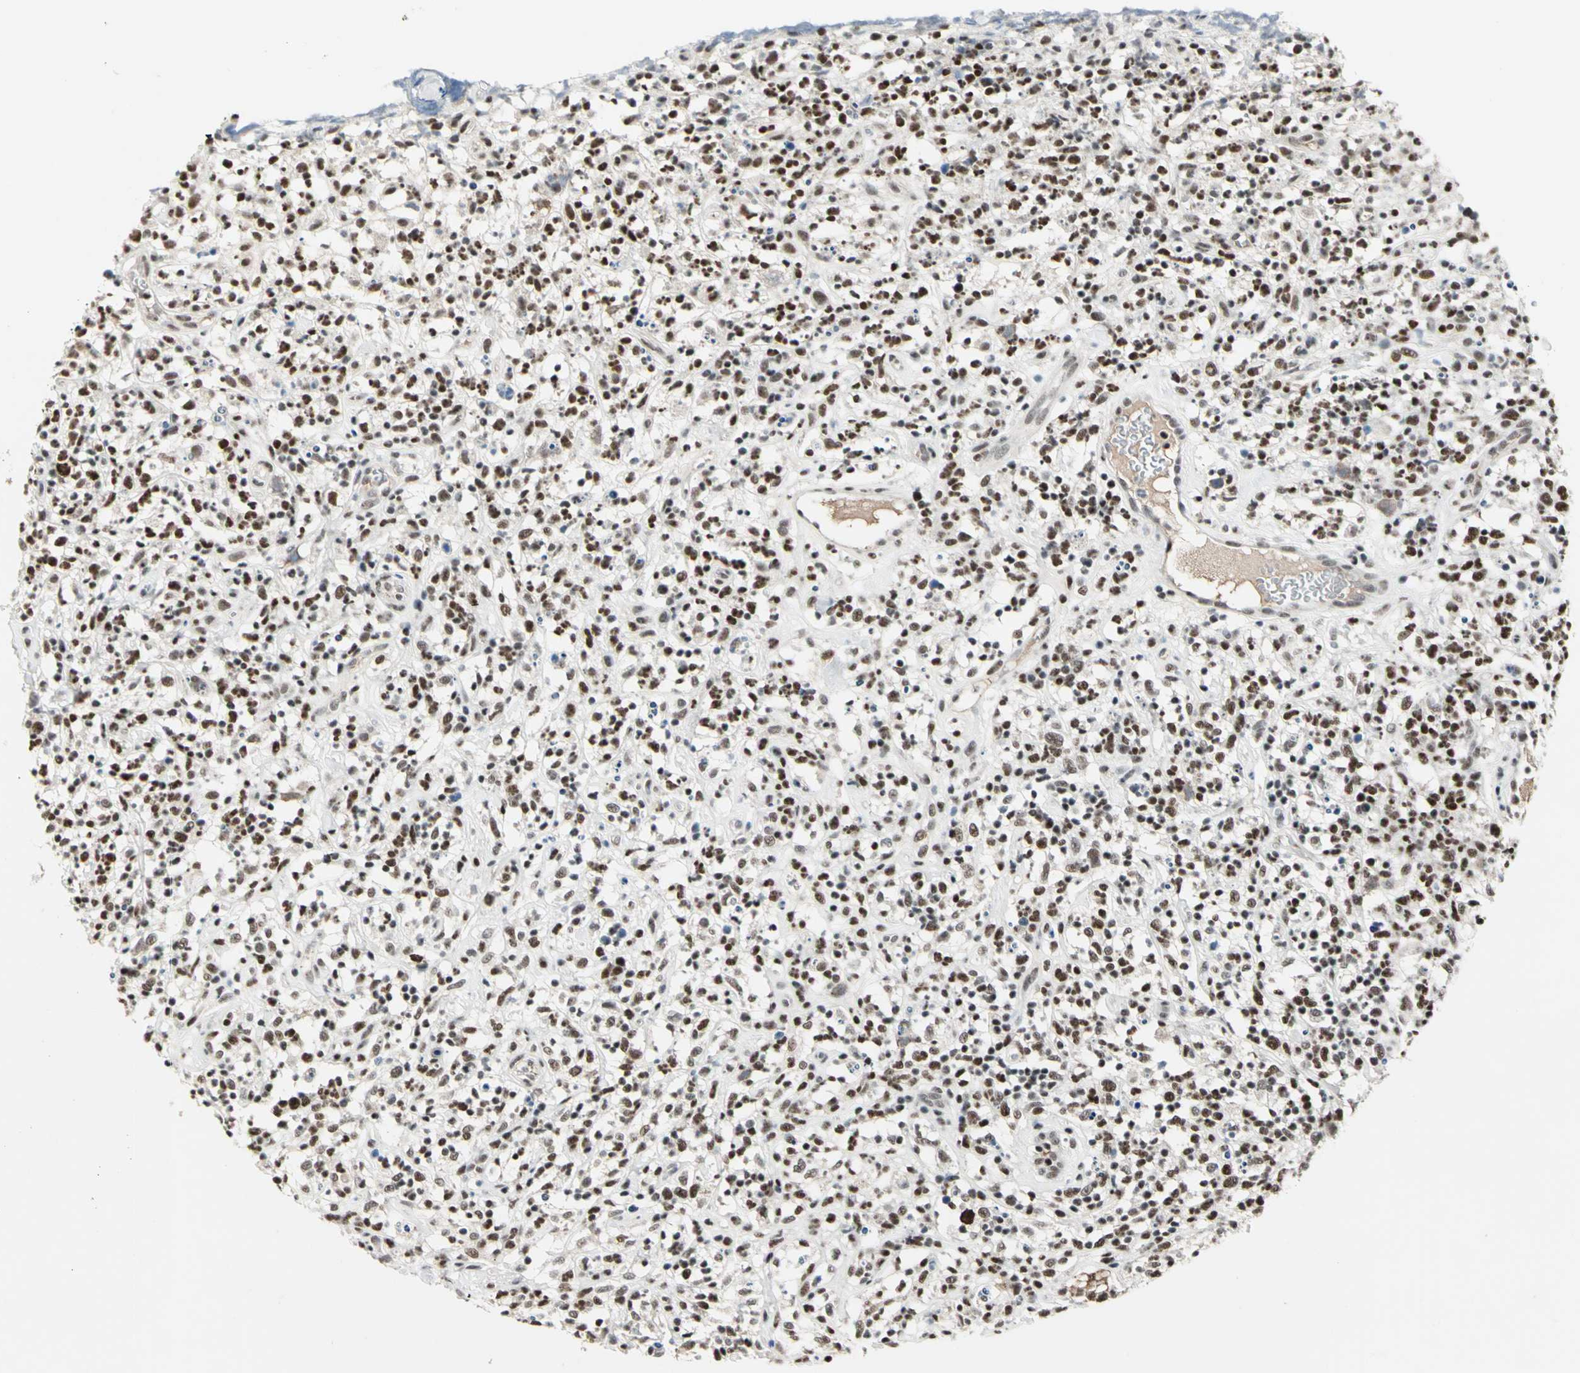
{"staining": {"intensity": "strong", "quantity": ">75%", "location": "nuclear"}, "tissue": "lymphoma", "cell_type": "Tumor cells", "image_type": "cancer", "snomed": [{"axis": "morphology", "description": "Malignant lymphoma, non-Hodgkin's type, High grade"}, {"axis": "topography", "description": "Lymph node"}], "caption": "A brown stain labels strong nuclear positivity of a protein in high-grade malignant lymphoma, non-Hodgkin's type tumor cells.", "gene": "CCNT1", "patient": {"sex": "female", "age": 73}}